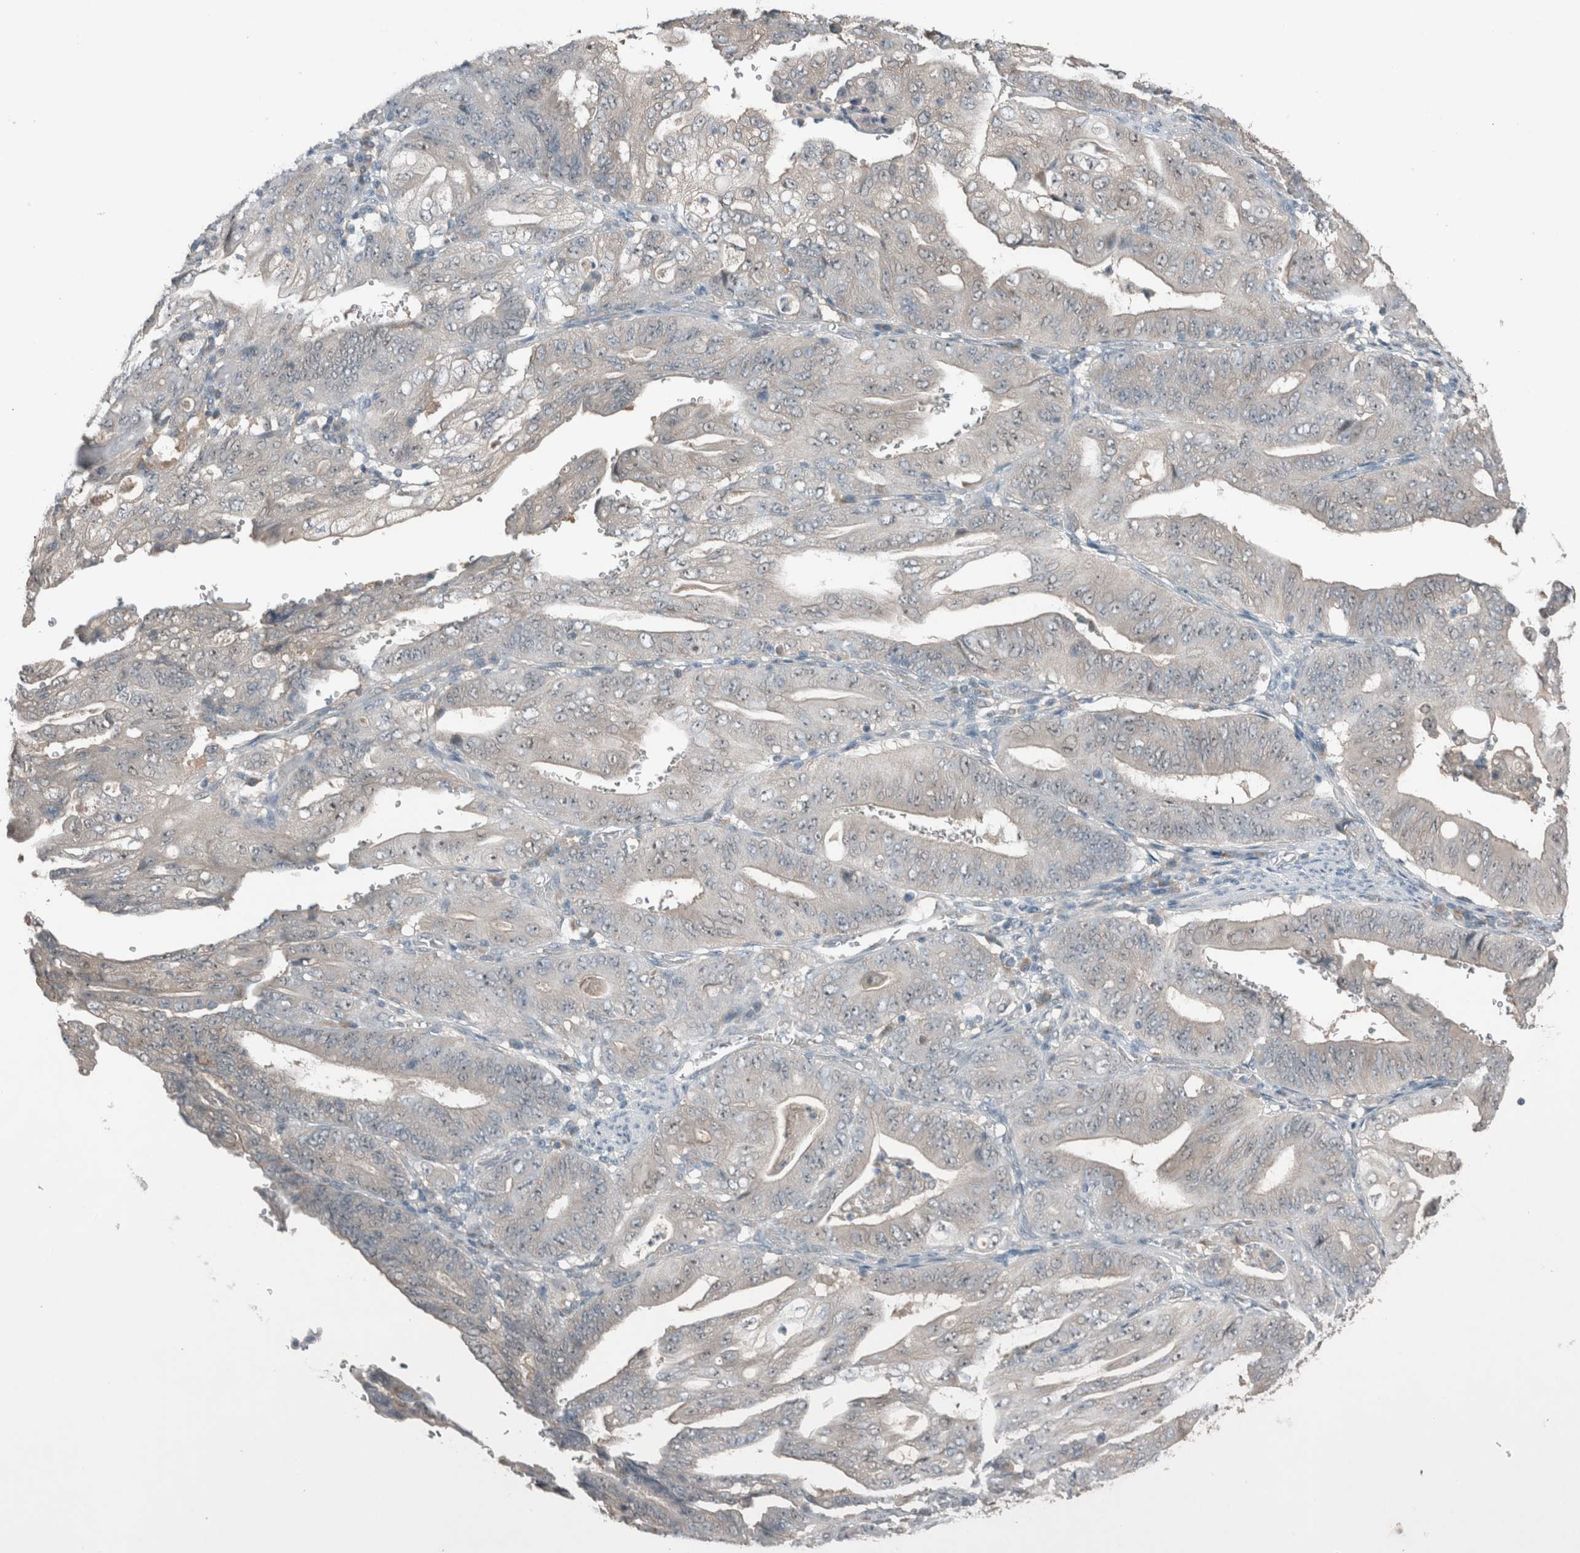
{"staining": {"intensity": "negative", "quantity": "none", "location": "none"}, "tissue": "stomach cancer", "cell_type": "Tumor cells", "image_type": "cancer", "snomed": [{"axis": "morphology", "description": "Adenocarcinoma, NOS"}, {"axis": "topography", "description": "Stomach"}], "caption": "Immunohistochemical staining of stomach cancer (adenocarcinoma) shows no significant positivity in tumor cells.", "gene": "RALGDS", "patient": {"sex": "female", "age": 73}}